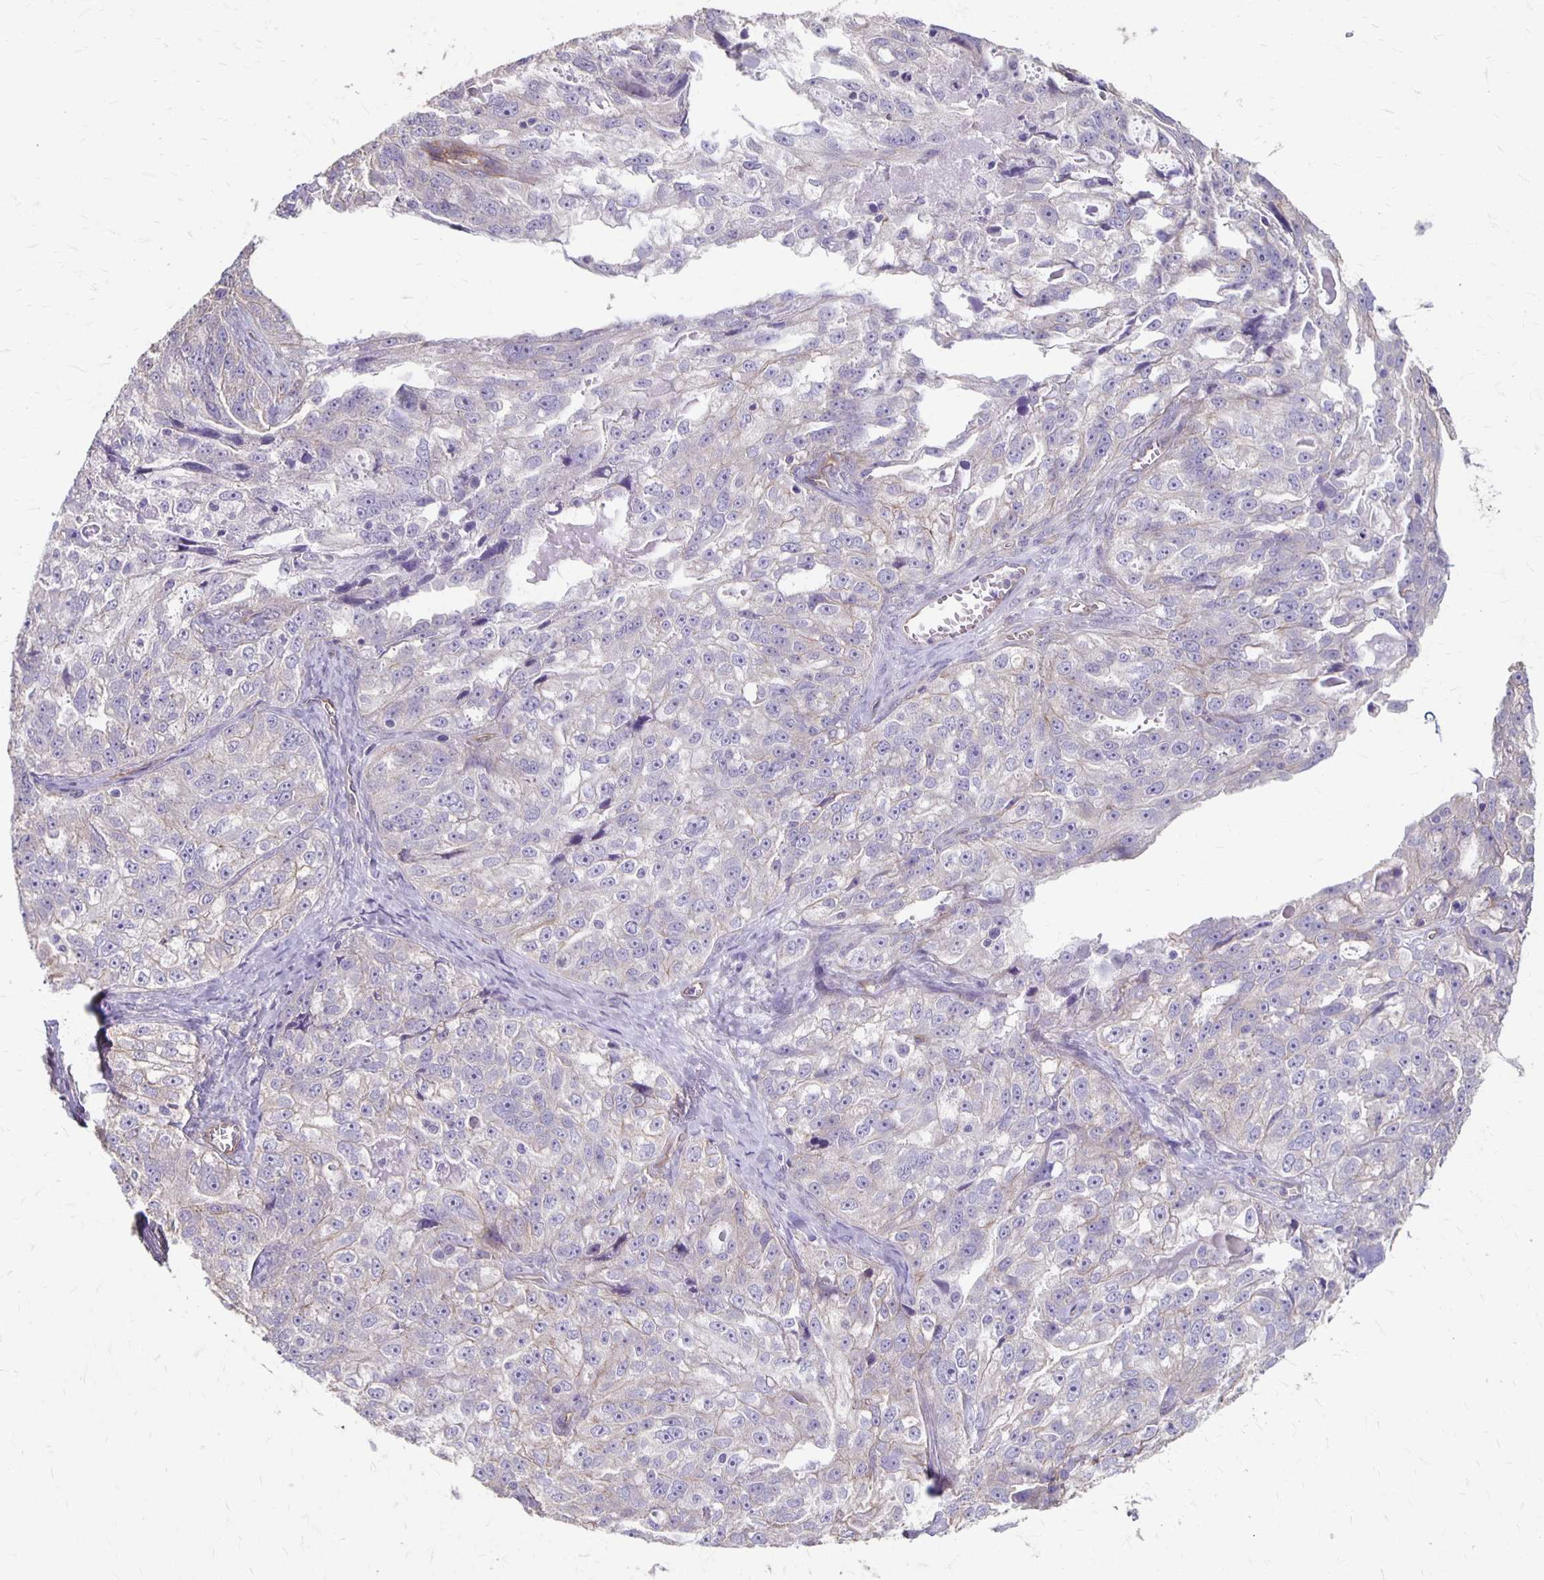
{"staining": {"intensity": "negative", "quantity": "none", "location": "none"}, "tissue": "ovarian cancer", "cell_type": "Tumor cells", "image_type": "cancer", "snomed": [{"axis": "morphology", "description": "Cystadenocarcinoma, serous, NOS"}, {"axis": "topography", "description": "Ovary"}], "caption": "Immunohistochemistry (IHC) micrograph of neoplastic tissue: ovarian cancer stained with DAB (3,3'-diaminobenzidine) demonstrates no significant protein staining in tumor cells. (IHC, brightfield microscopy, high magnification).", "gene": "PPP1R3E", "patient": {"sex": "female", "age": 51}}